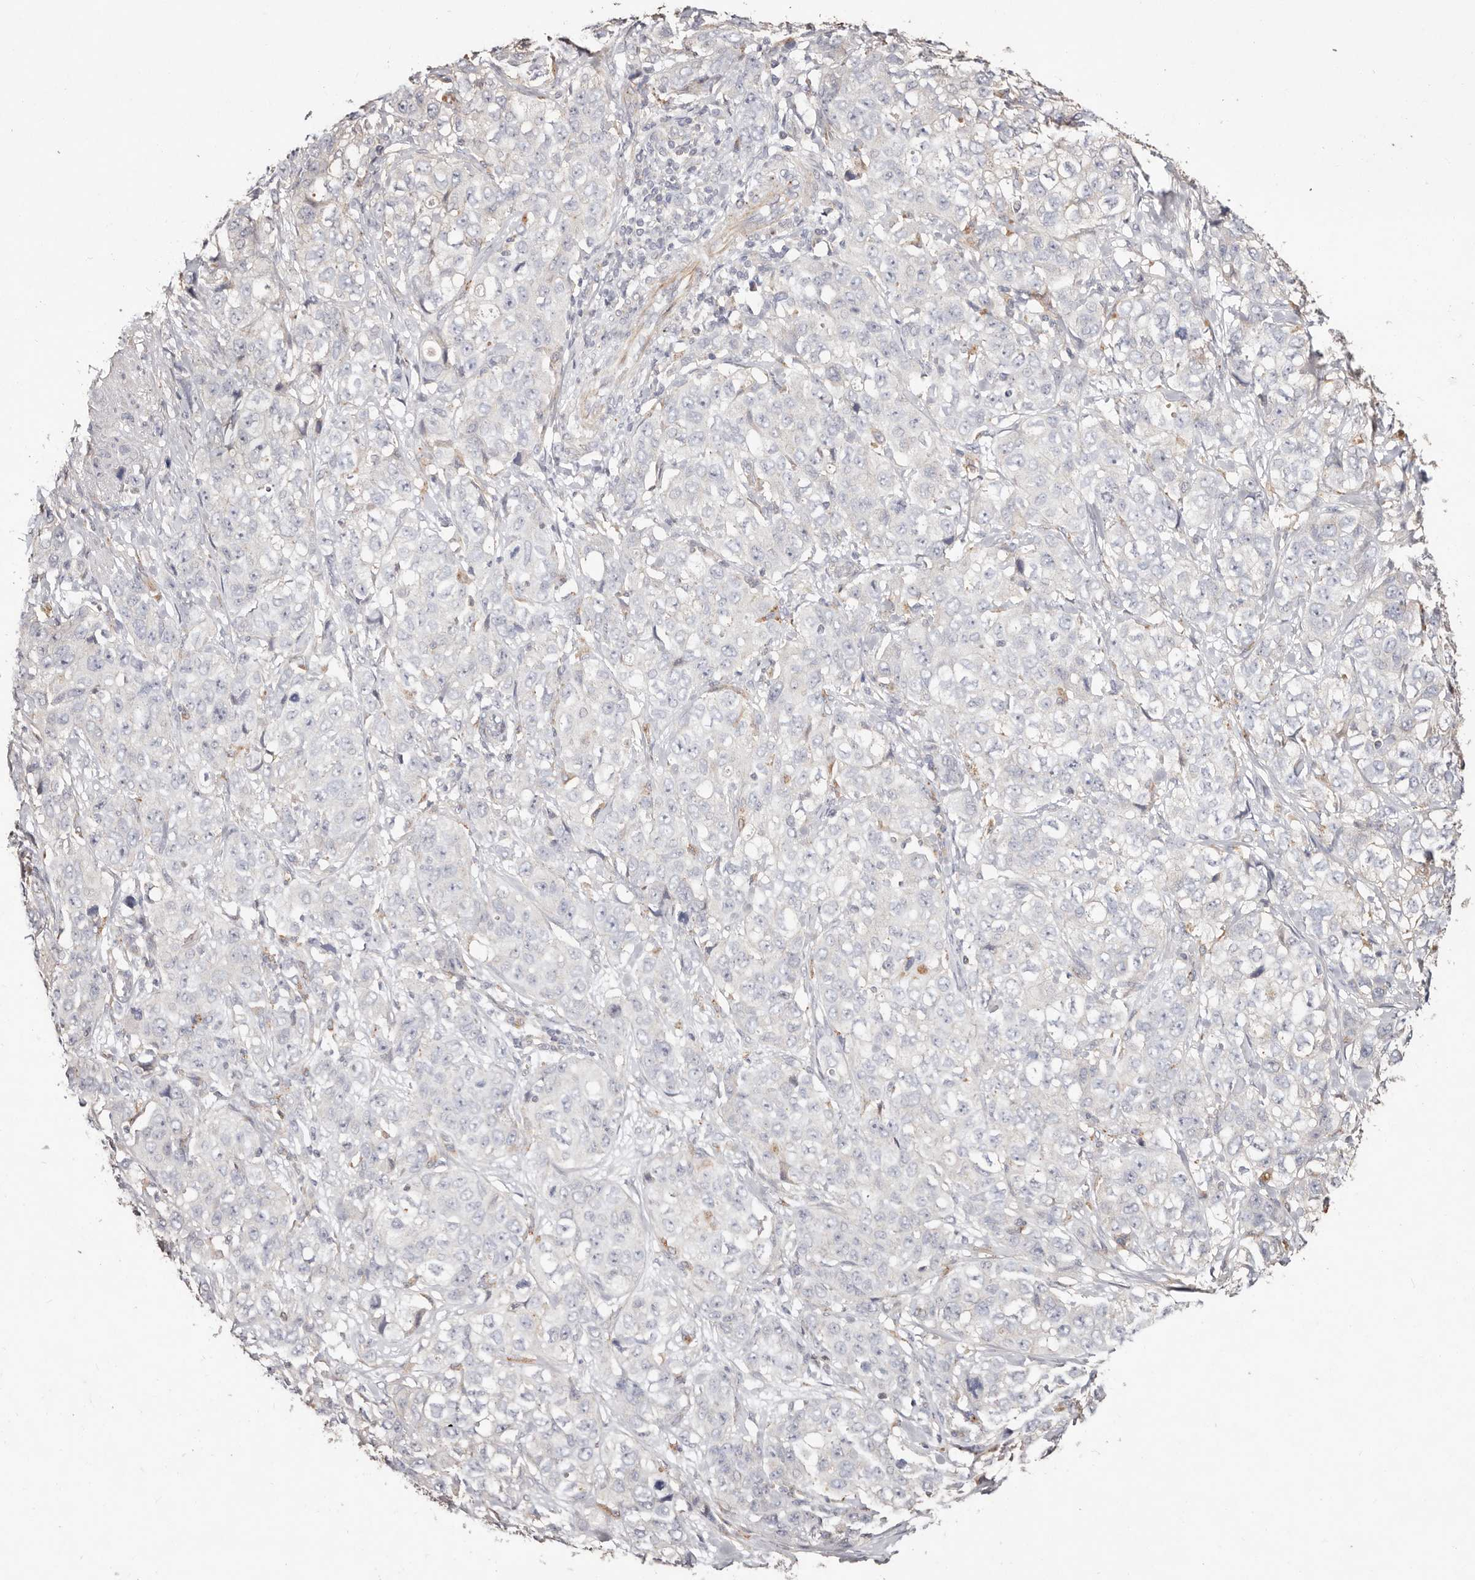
{"staining": {"intensity": "negative", "quantity": "none", "location": "none"}, "tissue": "stomach cancer", "cell_type": "Tumor cells", "image_type": "cancer", "snomed": [{"axis": "morphology", "description": "Adenocarcinoma, NOS"}, {"axis": "topography", "description": "Stomach"}], "caption": "Immunohistochemistry (IHC) histopathology image of neoplastic tissue: stomach cancer (adenocarcinoma) stained with DAB (3,3'-diaminobenzidine) exhibits no significant protein expression in tumor cells.", "gene": "THBS3", "patient": {"sex": "male", "age": 48}}